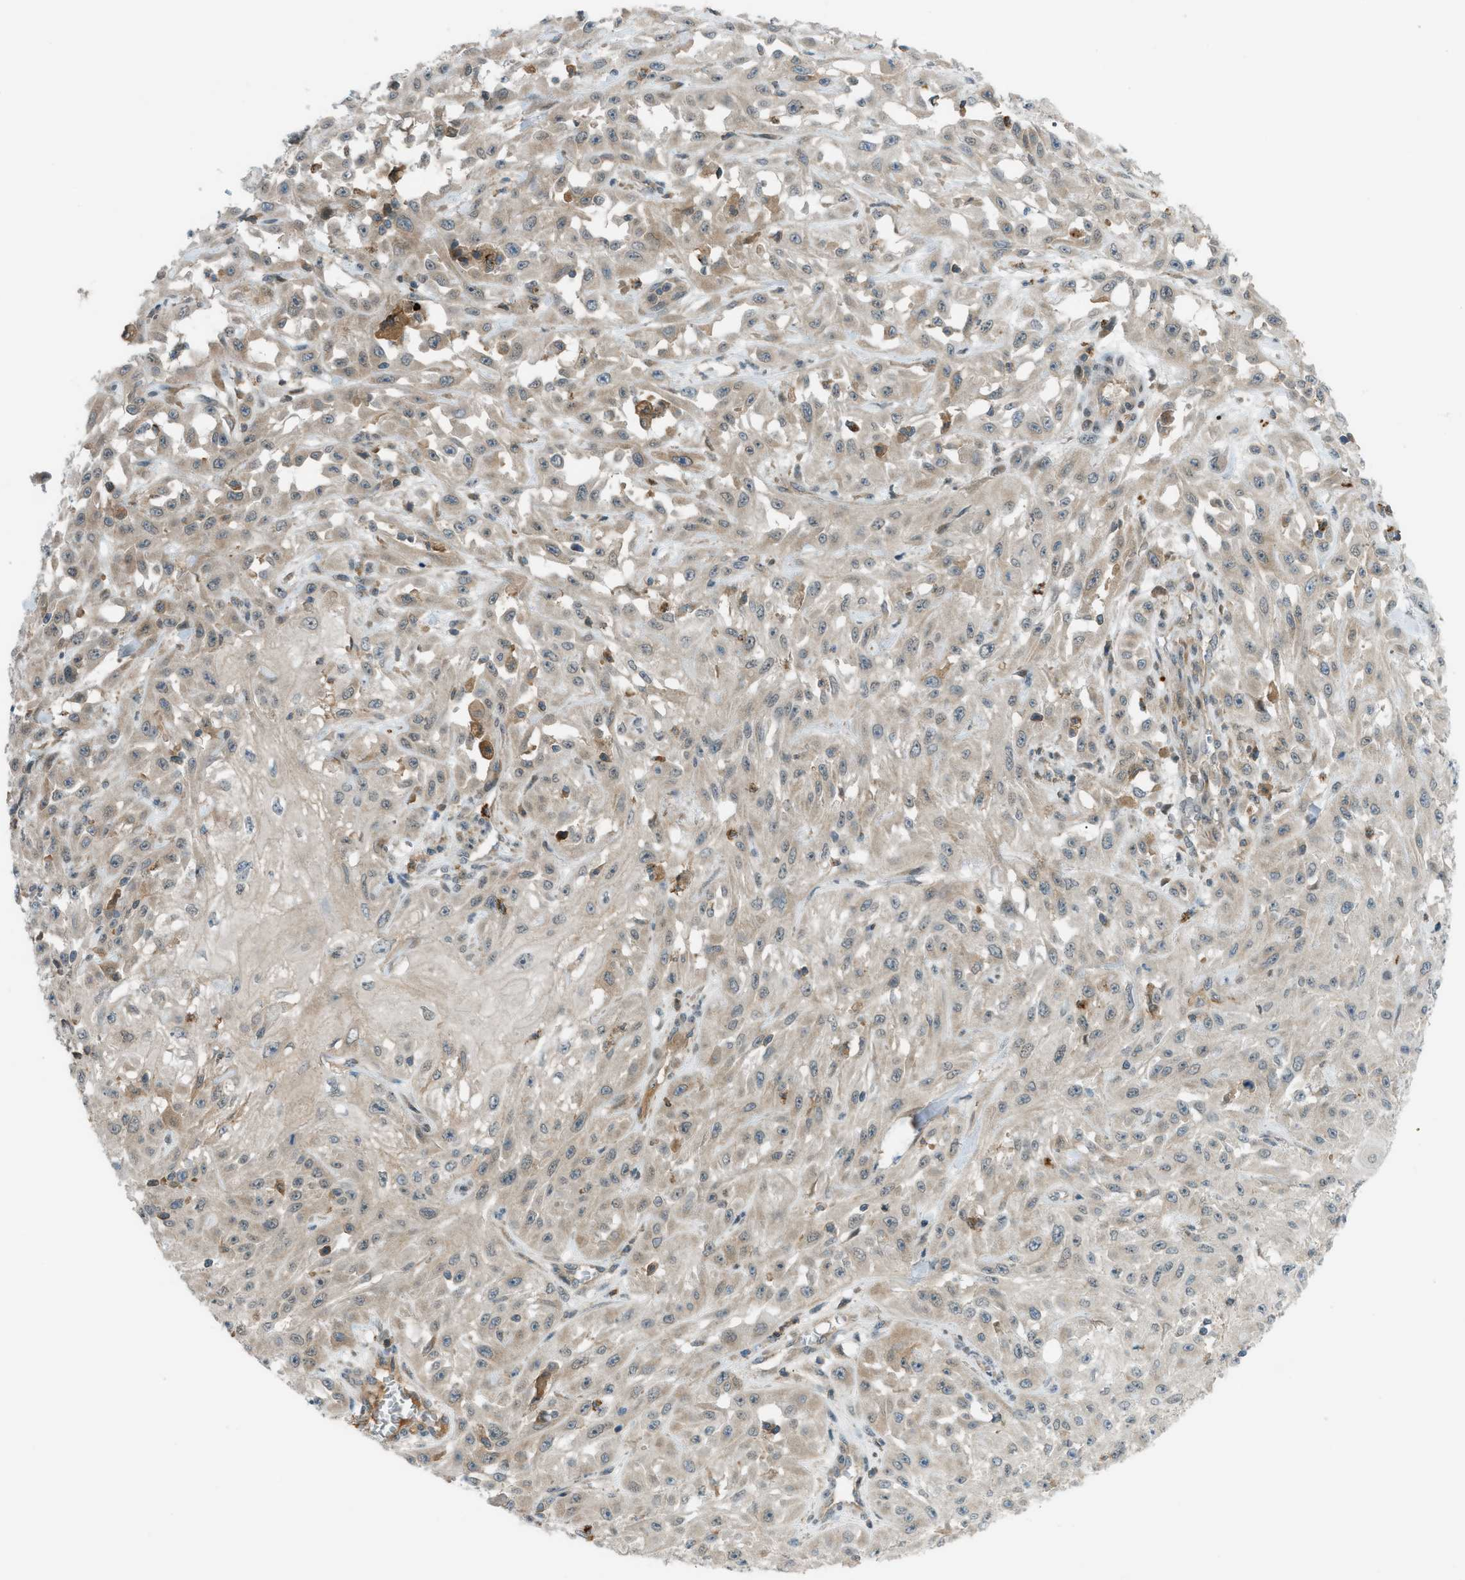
{"staining": {"intensity": "weak", "quantity": ">75%", "location": "cytoplasmic/membranous"}, "tissue": "skin cancer", "cell_type": "Tumor cells", "image_type": "cancer", "snomed": [{"axis": "morphology", "description": "Squamous cell carcinoma, NOS"}, {"axis": "morphology", "description": "Squamous cell carcinoma, metastatic, NOS"}, {"axis": "topography", "description": "Skin"}, {"axis": "topography", "description": "Lymph node"}], "caption": "DAB immunohistochemical staining of skin squamous cell carcinoma shows weak cytoplasmic/membranous protein expression in approximately >75% of tumor cells. The protein is stained brown, and the nuclei are stained in blue (DAB (3,3'-diaminobenzidine) IHC with brightfield microscopy, high magnification).", "gene": "DYRK1A", "patient": {"sex": "male", "age": 75}}